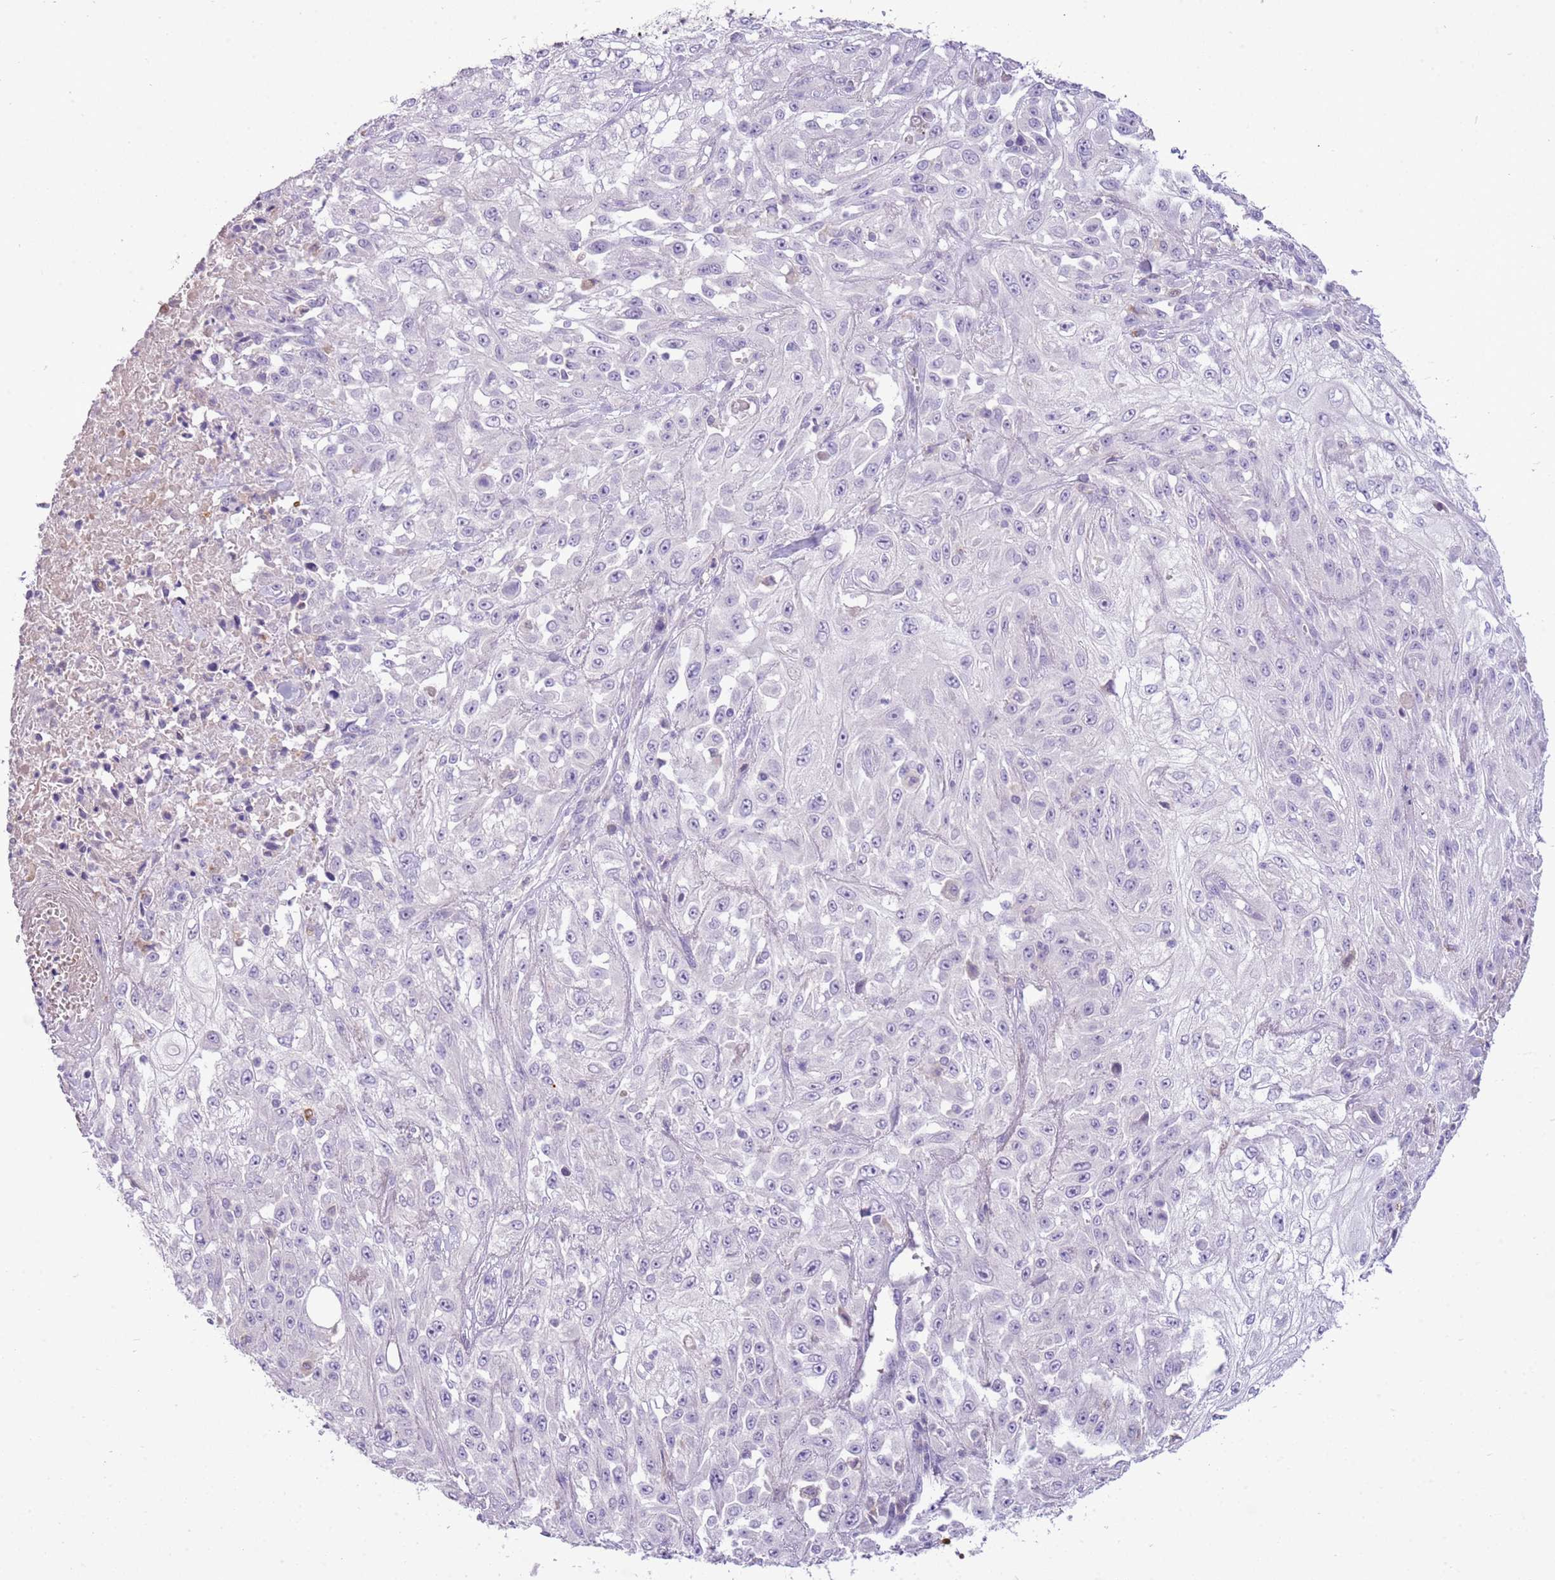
{"staining": {"intensity": "negative", "quantity": "none", "location": "none"}, "tissue": "skin cancer", "cell_type": "Tumor cells", "image_type": "cancer", "snomed": [{"axis": "morphology", "description": "Squamous cell carcinoma, NOS"}, {"axis": "morphology", "description": "Squamous cell carcinoma, metastatic, NOS"}, {"axis": "topography", "description": "Skin"}, {"axis": "topography", "description": "Lymph node"}], "caption": "DAB immunohistochemical staining of skin metastatic squamous cell carcinoma displays no significant expression in tumor cells. (Brightfield microscopy of DAB IHC at high magnification).", "gene": "SCAMP5", "patient": {"sex": "male", "age": 75}}